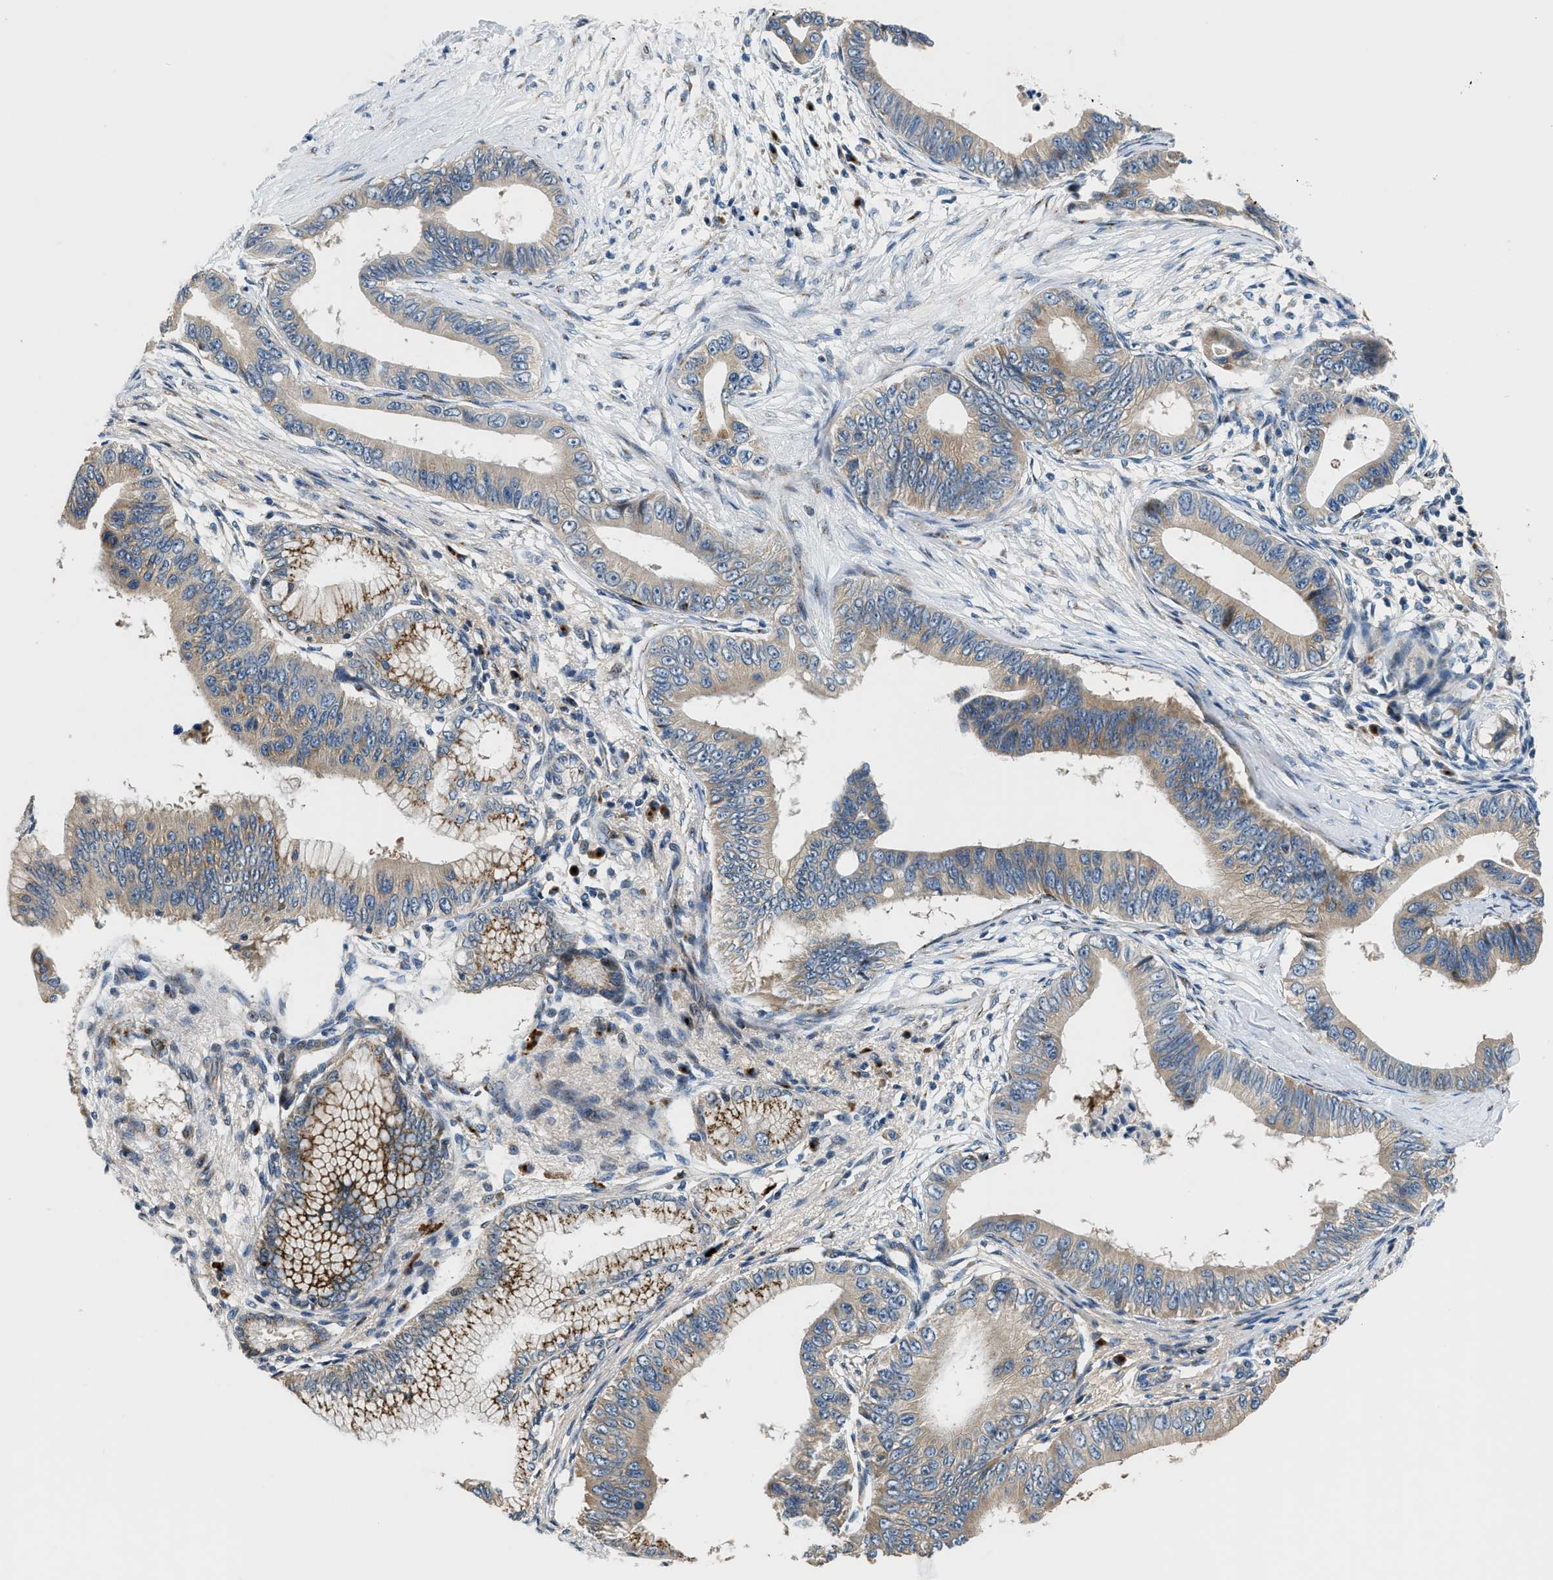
{"staining": {"intensity": "weak", "quantity": ">75%", "location": "cytoplasmic/membranous"}, "tissue": "pancreatic cancer", "cell_type": "Tumor cells", "image_type": "cancer", "snomed": [{"axis": "morphology", "description": "Adenocarcinoma, NOS"}, {"axis": "topography", "description": "Pancreas"}], "caption": "Immunohistochemistry (DAB) staining of adenocarcinoma (pancreatic) shows weak cytoplasmic/membranous protein positivity in about >75% of tumor cells.", "gene": "FUT8", "patient": {"sex": "male", "age": 77}}